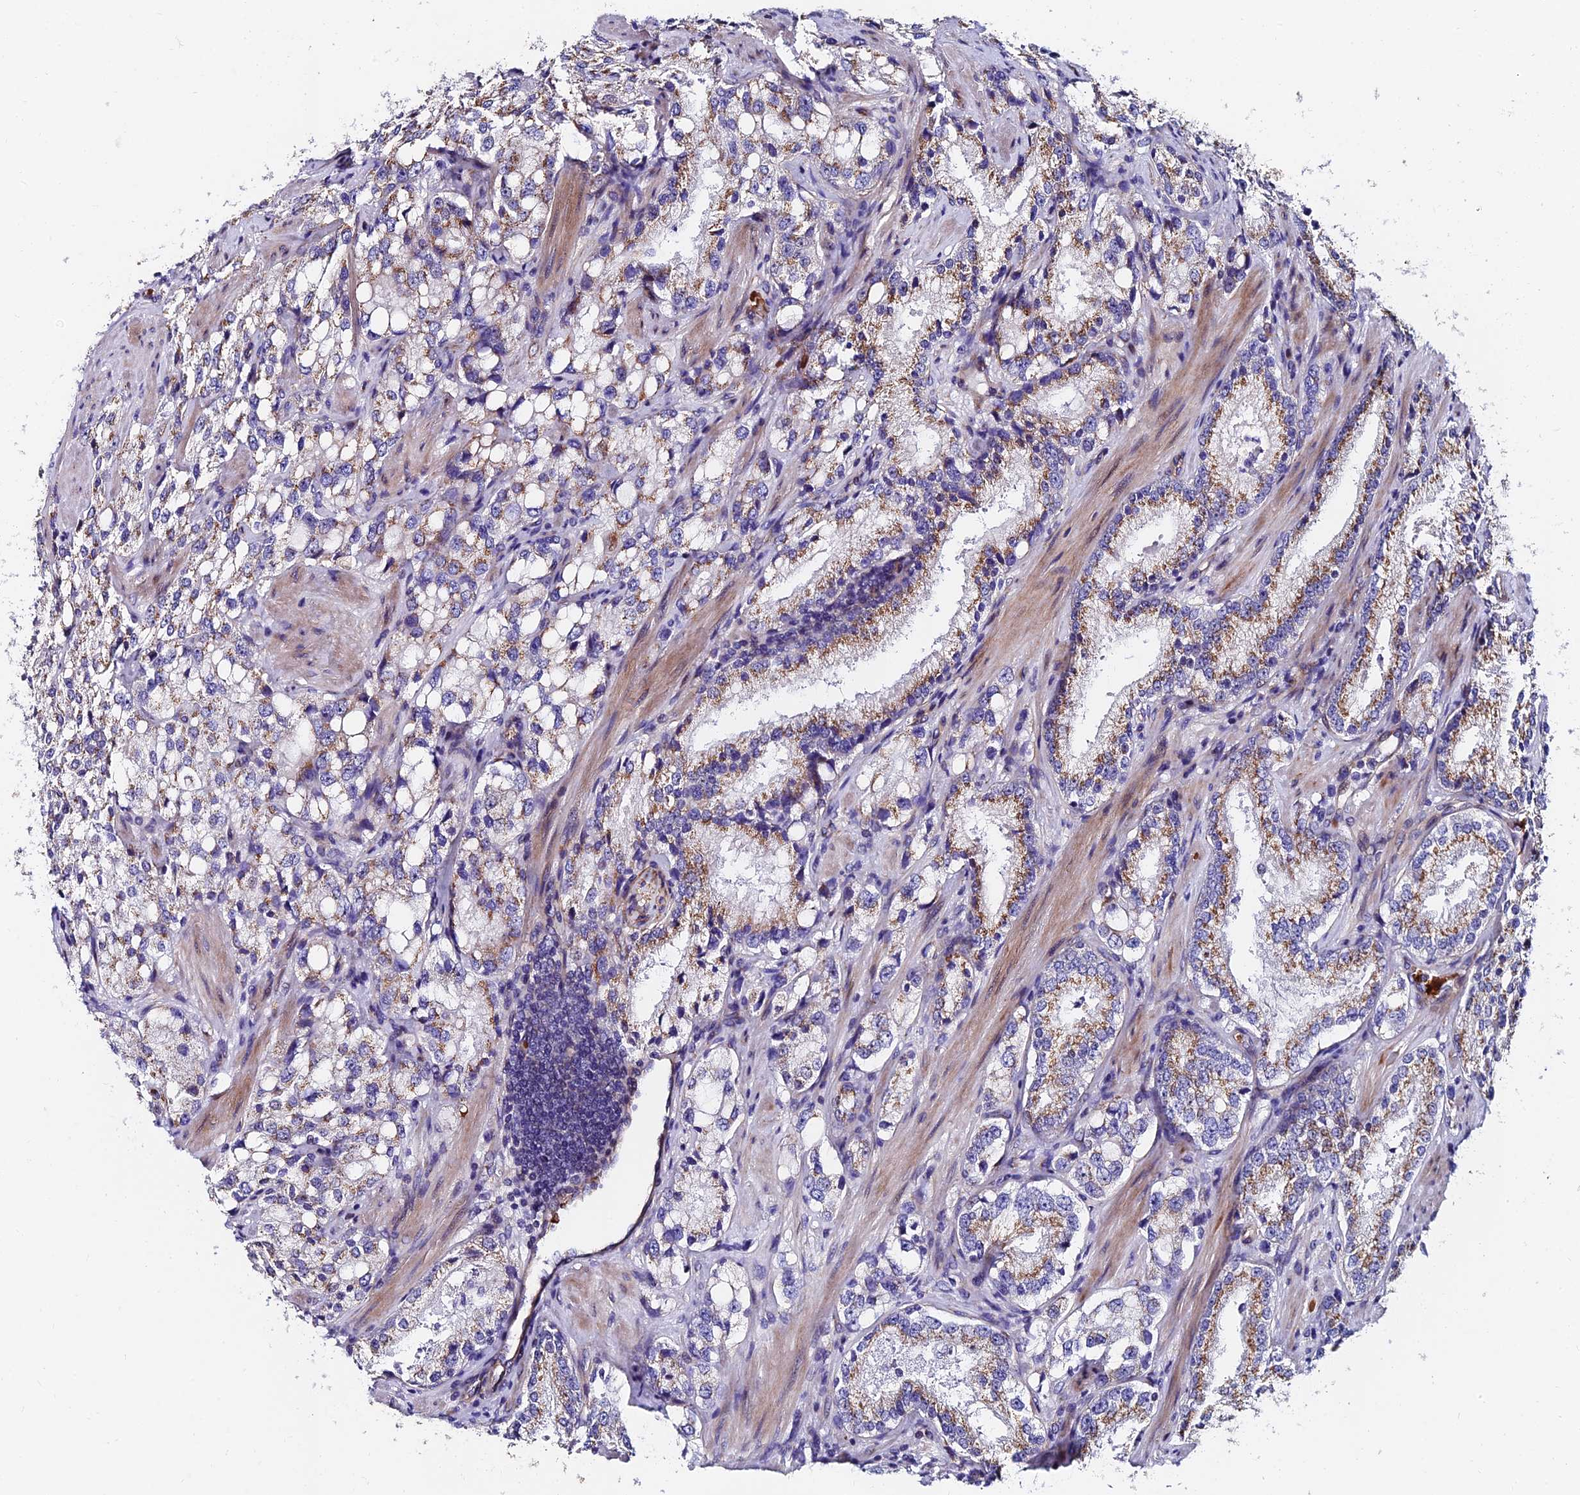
{"staining": {"intensity": "moderate", "quantity": "<25%", "location": "cytoplasmic/membranous"}, "tissue": "prostate cancer", "cell_type": "Tumor cells", "image_type": "cancer", "snomed": [{"axis": "morphology", "description": "Adenocarcinoma, High grade"}, {"axis": "topography", "description": "Prostate"}], "caption": "Immunohistochemistry (IHC) histopathology image of neoplastic tissue: prostate high-grade adenocarcinoma stained using IHC shows low levels of moderate protein expression localized specifically in the cytoplasmic/membranous of tumor cells, appearing as a cytoplasmic/membranous brown color.", "gene": "ADGRF3", "patient": {"sex": "male", "age": 66}}